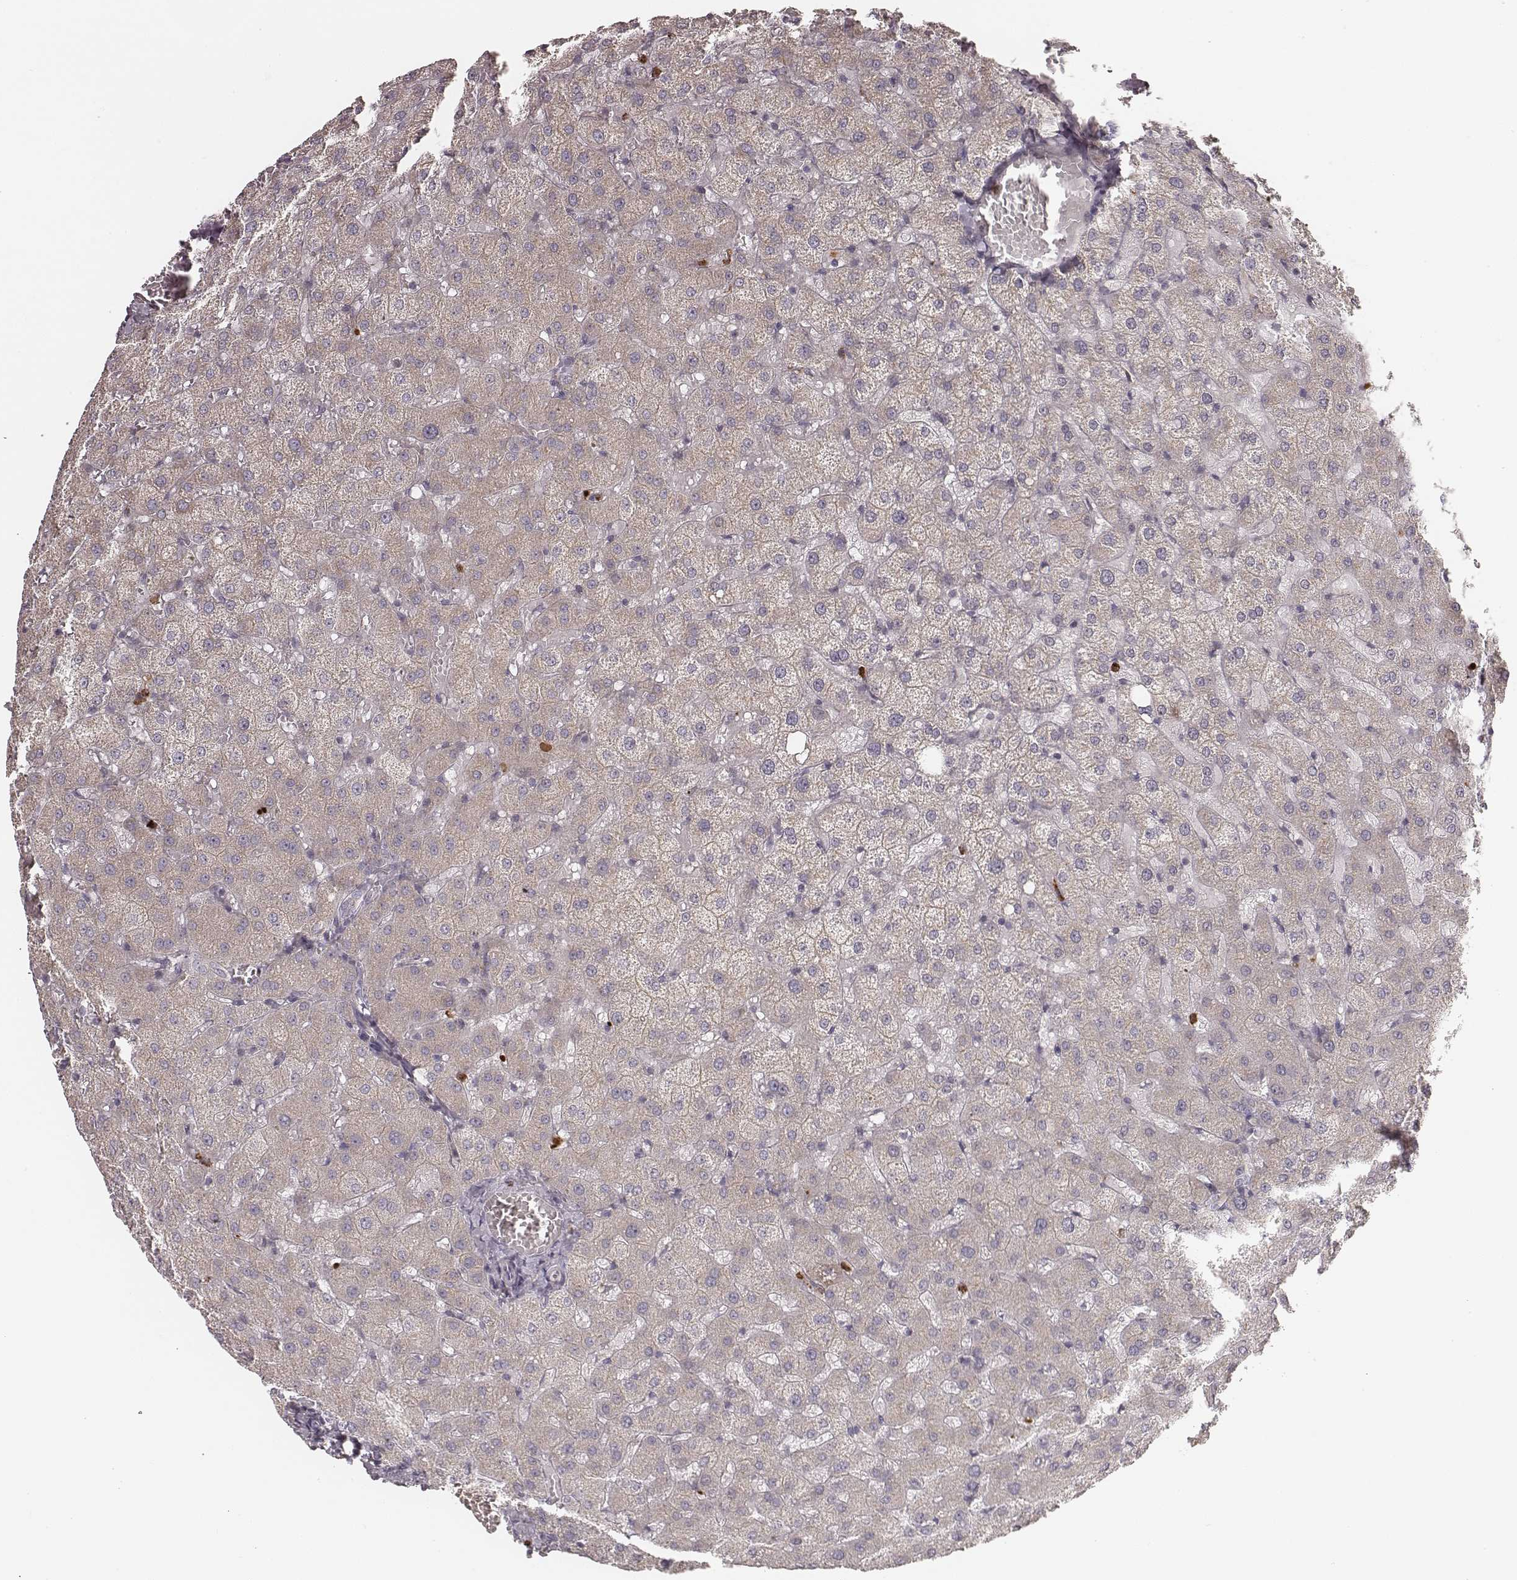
{"staining": {"intensity": "negative", "quantity": "none", "location": "none"}, "tissue": "liver", "cell_type": "Cholangiocytes", "image_type": "normal", "snomed": [{"axis": "morphology", "description": "Normal tissue, NOS"}, {"axis": "topography", "description": "Liver"}], "caption": "Immunohistochemistry histopathology image of benign liver: liver stained with DAB (3,3'-diaminobenzidine) shows no significant protein staining in cholangiocytes.", "gene": "ABCA7", "patient": {"sex": "female", "age": 50}}